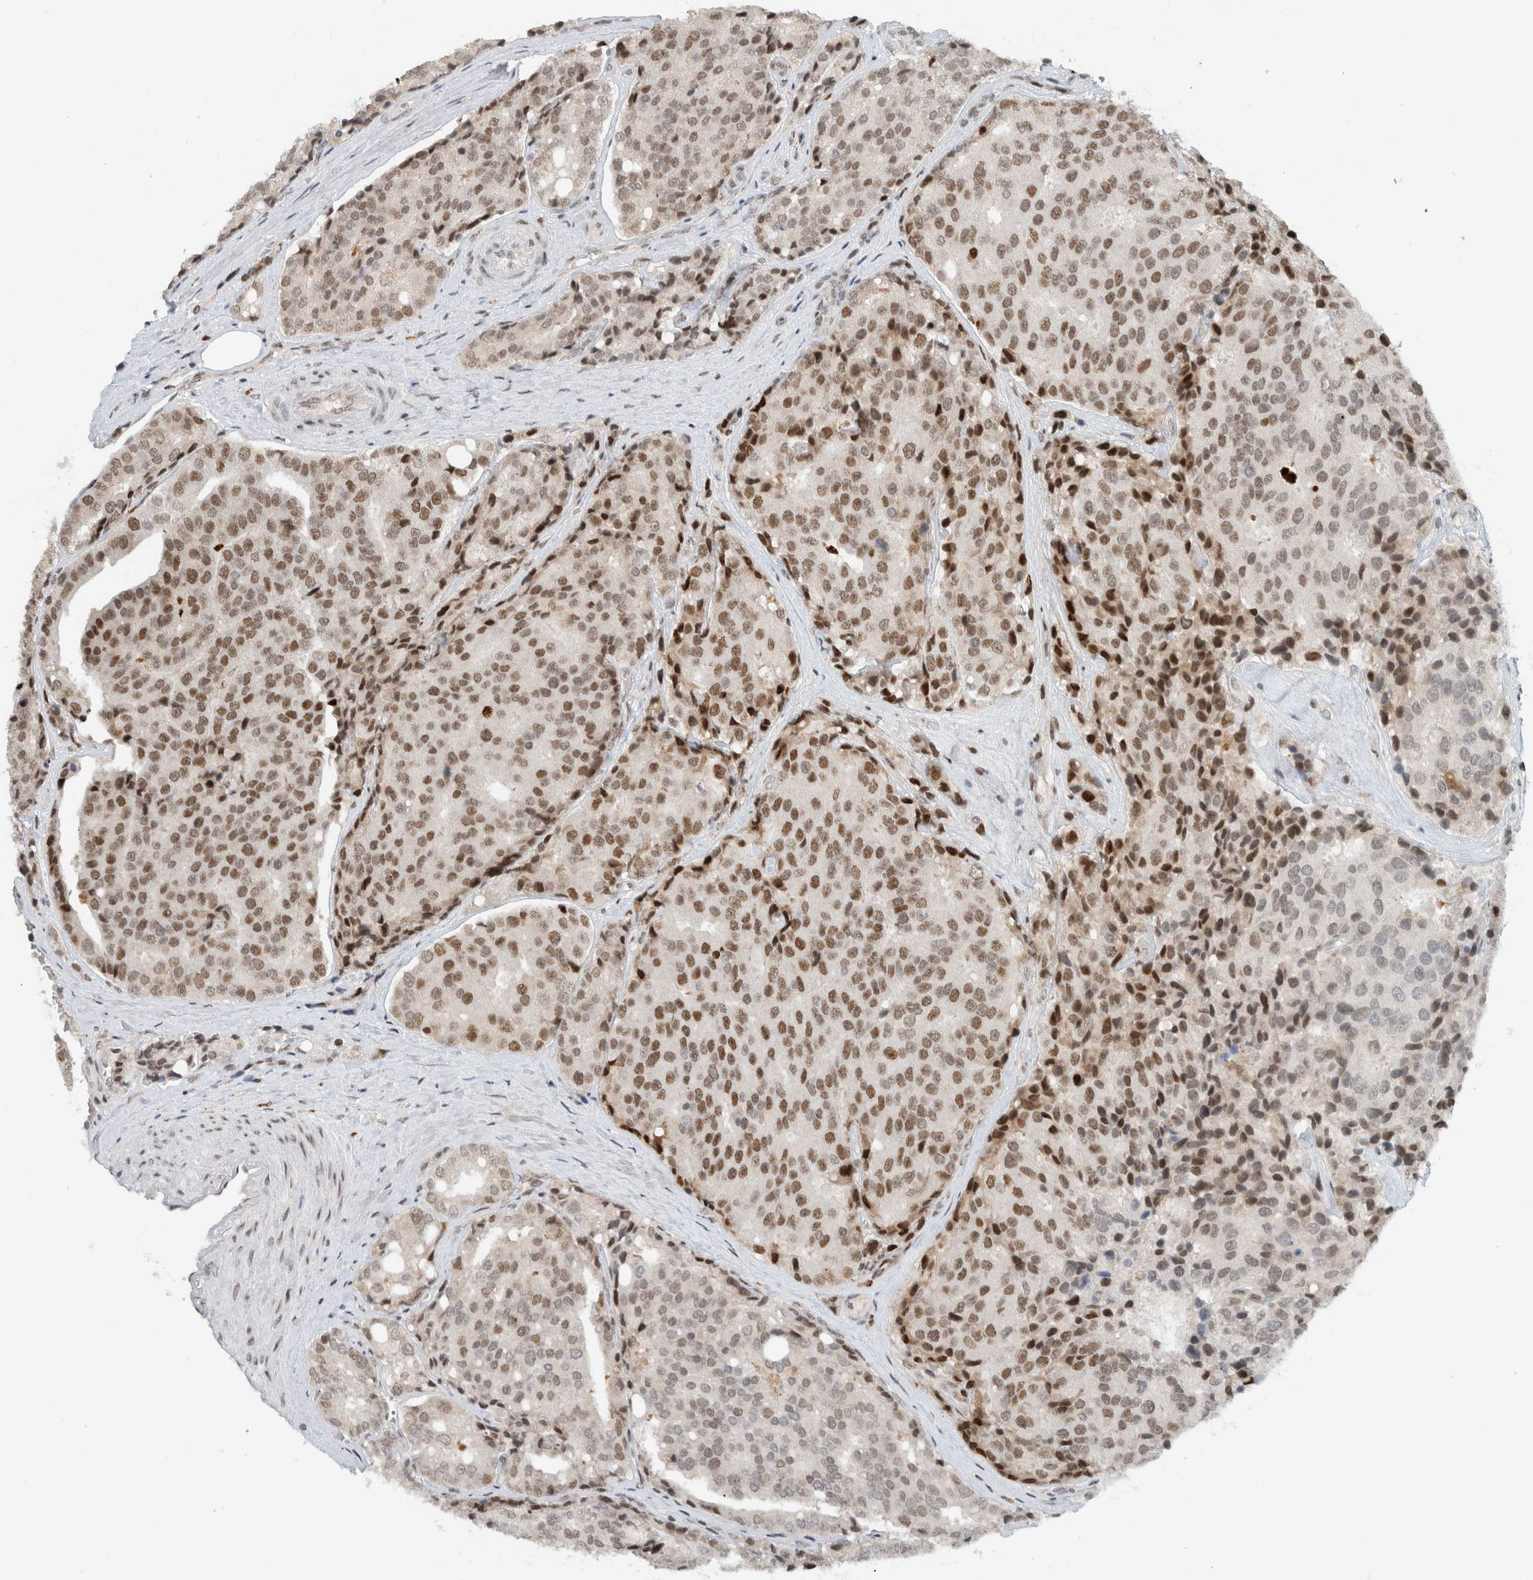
{"staining": {"intensity": "moderate", "quantity": ">75%", "location": "nuclear"}, "tissue": "prostate cancer", "cell_type": "Tumor cells", "image_type": "cancer", "snomed": [{"axis": "morphology", "description": "Adenocarcinoma, High grade"}, {"axis": "topography", "description": "Prostate"}], "caption": "A high-resolution photomicrograph shows immunohistochemistry staining of high-grade adenocarcinoma (prostate), which exhibits moderate nuclear staining in about >75% of tumor cells. Nuclei are stained in blue.", "gene": "HNRNPR", "patient": {"sex": "male", "age": 50}}